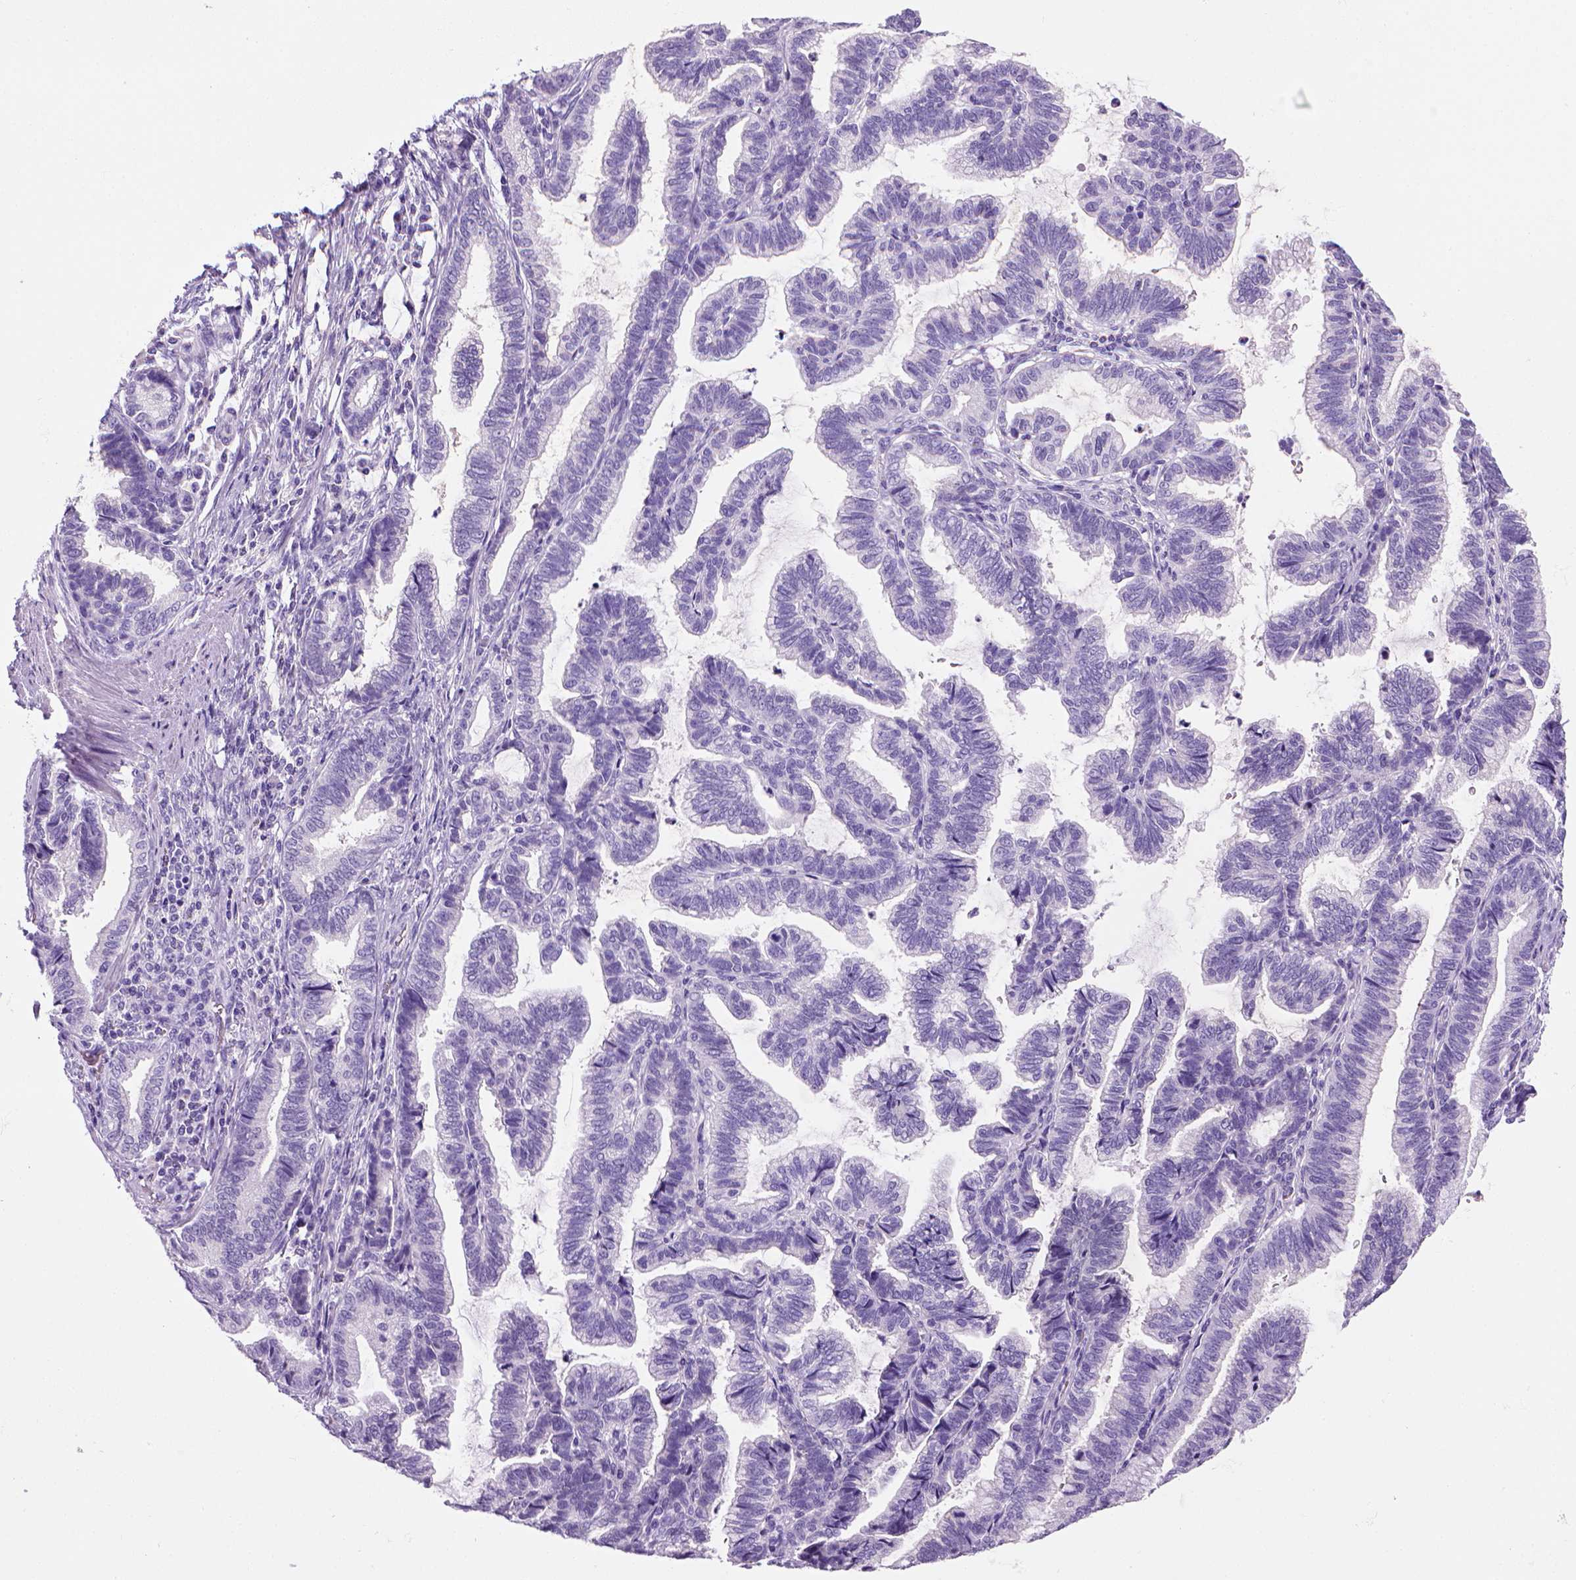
{"staining": {"intensity": "negative", "quantity": "none", "location": "none"}, "tissue": "stomach cancer", "cell_type": "Tumor cells", "image_type": "cancer", "snomed": [{"axis": "morphology", "description": "Adenocarcinoma, NOS"}, {"axis": "topography", "description": "Stomach"}], "caption": "DAB (3,3'-diaminobenzidine) immunohistochemical staining of stomach adenocarcinoma demonstrates no significant expression in tumor cells.", "gene": "ARHGEF33", "patient": {"sex": "male", "age": 83}}